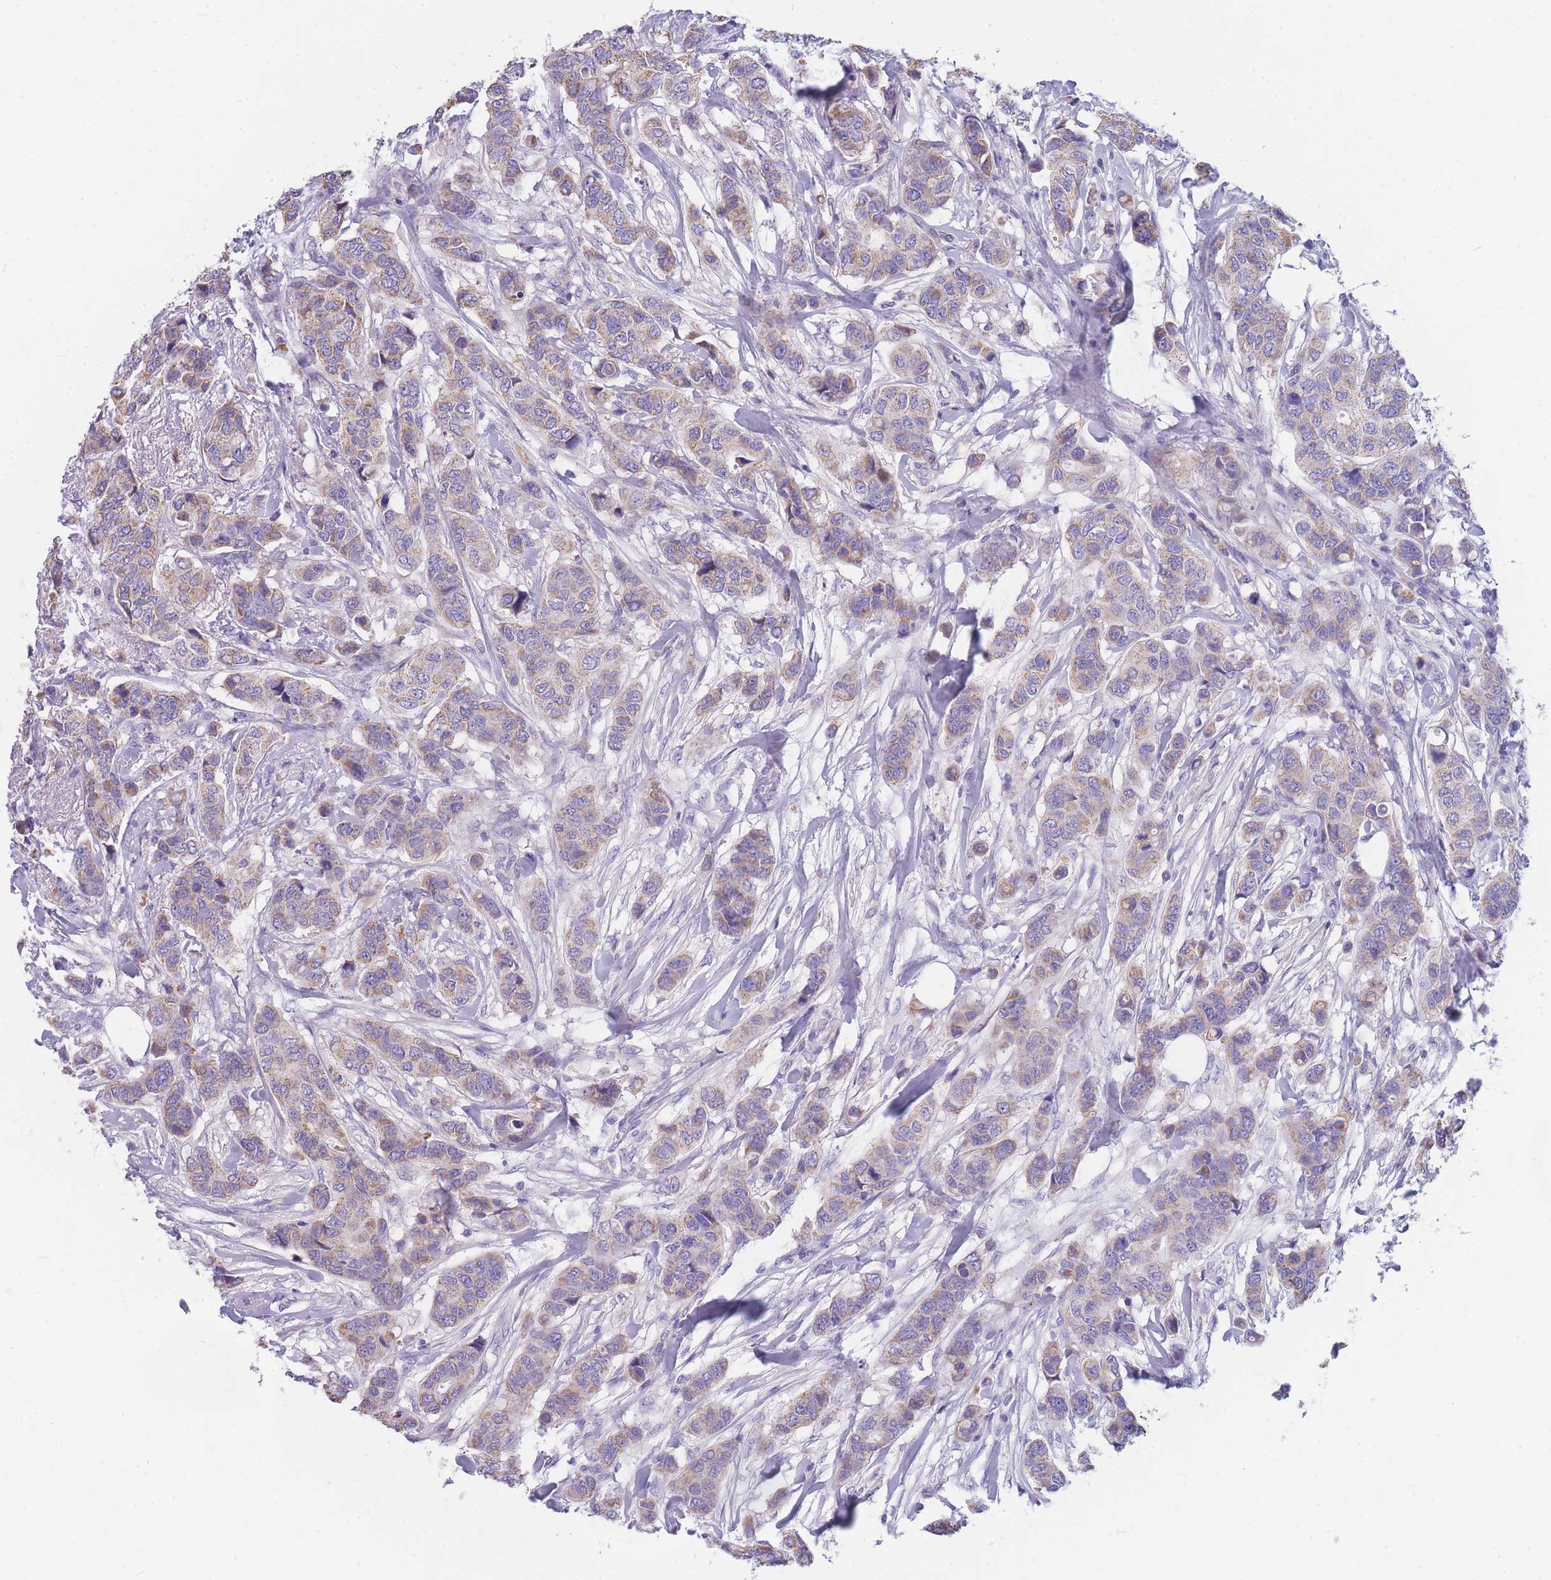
{"staining": {"intensity": "weak", "quantity": "25%-75%", "location": "cytoplasmic/membranous"}, "tissue": "breast cancer", "cell_type": "Tumor cells", "image_type": "cancer", "snomed": [{"axis": "morphology", "description": "Lobular carcinoma"}, {"axis": "topography", "description": "Breast"}], "caption": "Immunohistochemistry (IHC) of breast cancer (lobular carcinoma) exhibits low levels of weak cytoplasmic/membranous positivity in about 25%-75% of tumor cells.", "gene": "DHRS11", "patient": {"sex": "female", "age": 51}}